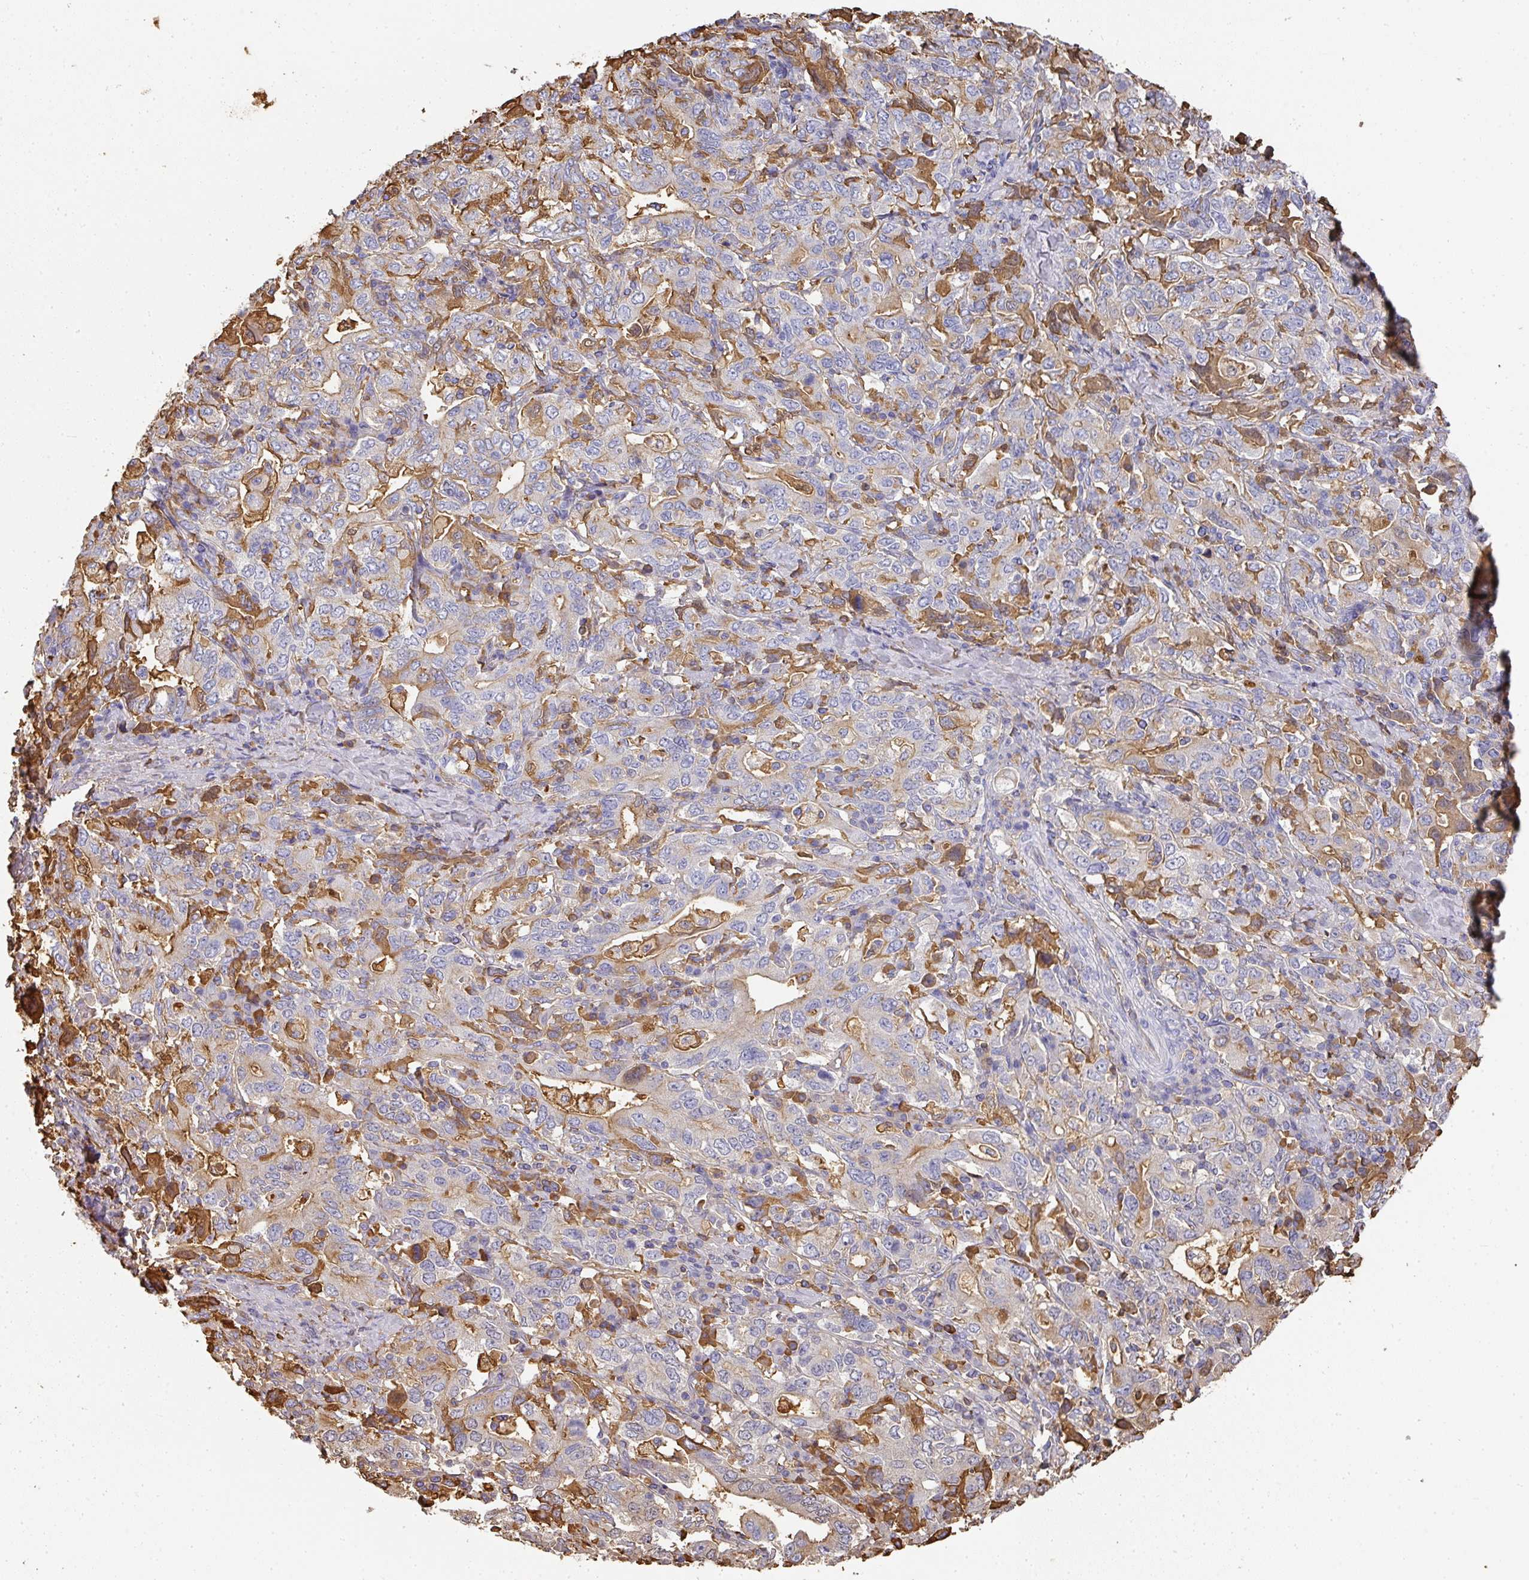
{"staining": {"intensity": "weak", "quantity": "<25%", "location": "cytoplasmic/membranous"}, "tissue": "stomach cancer", "cell_type": "Tumor cells", "image_type": "cancer", "snomed": [{"axis": "morphology", "description": "Adenocarcinoma, NOS"}, {"axis": "topography", "description": "Stomach, upper"}, {"axis": "topography", "description": "Stomach"}], "caption": "Tumor cells are negative for protein expression in human adenocarcinoma (stomach).", "gene": "ALB", "patient": {"sex": "male", "age": 62}}